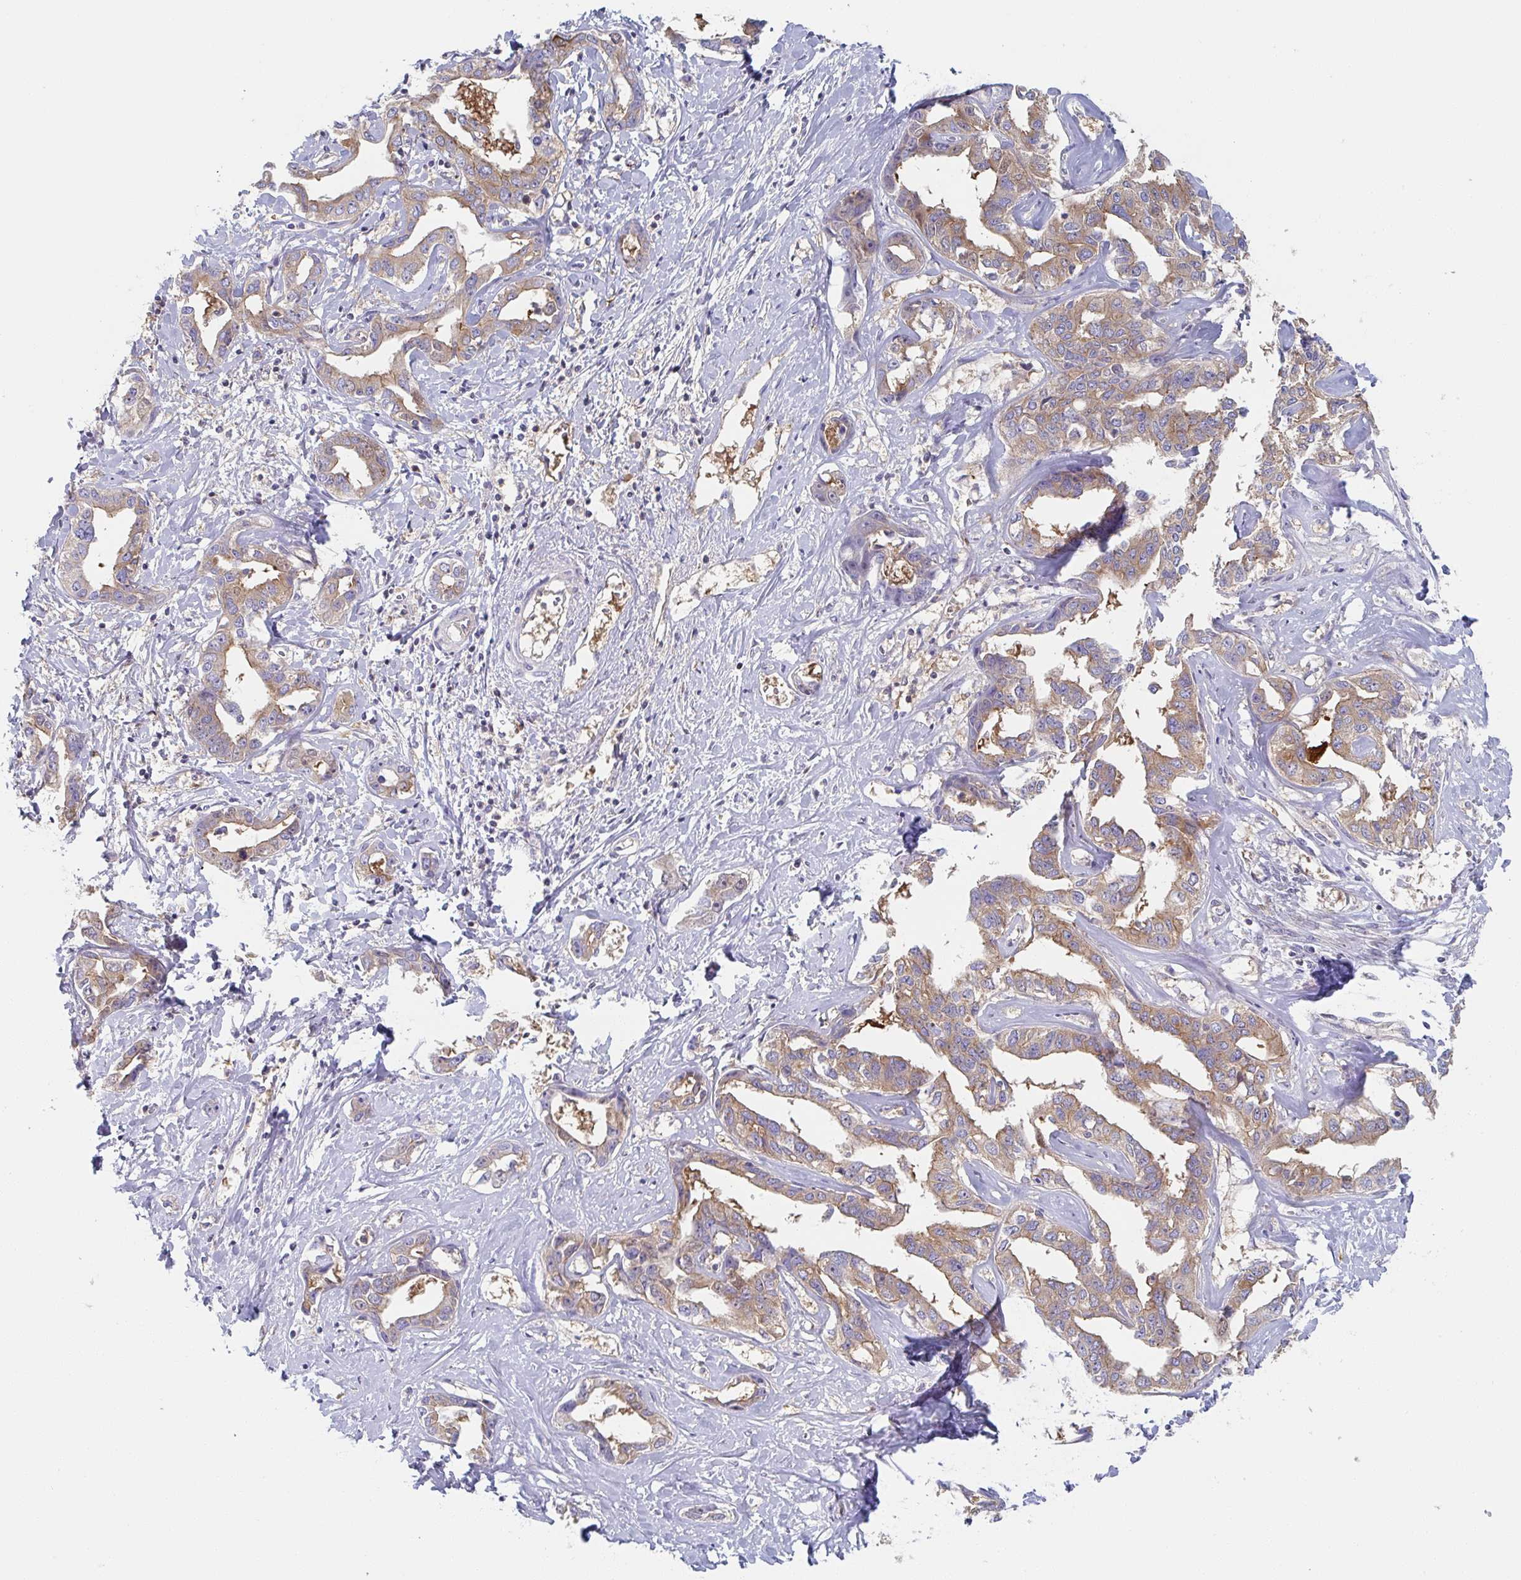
{"staining": {"intensity": "moderate", "quantity": ">75%", "location": "cytoplasmic/membranous"}, "tissue": "liver cancer", "cell_type": "Tumor cells", "image_type": "cancer", "snomed": [{"axis": "morphology", "description": "Cholangiocarcinoma"}, {"axis": "topography", "description": "Liver"}], "caption": "A medium amount of moderate cytoplasmic/membranous staining is appreciated in approximately >75% of tumor cells in cholangiocarcinoma (liver) tissue.", "gene": "AMPD2", "patient": {"sex": "male", "age": 59}}